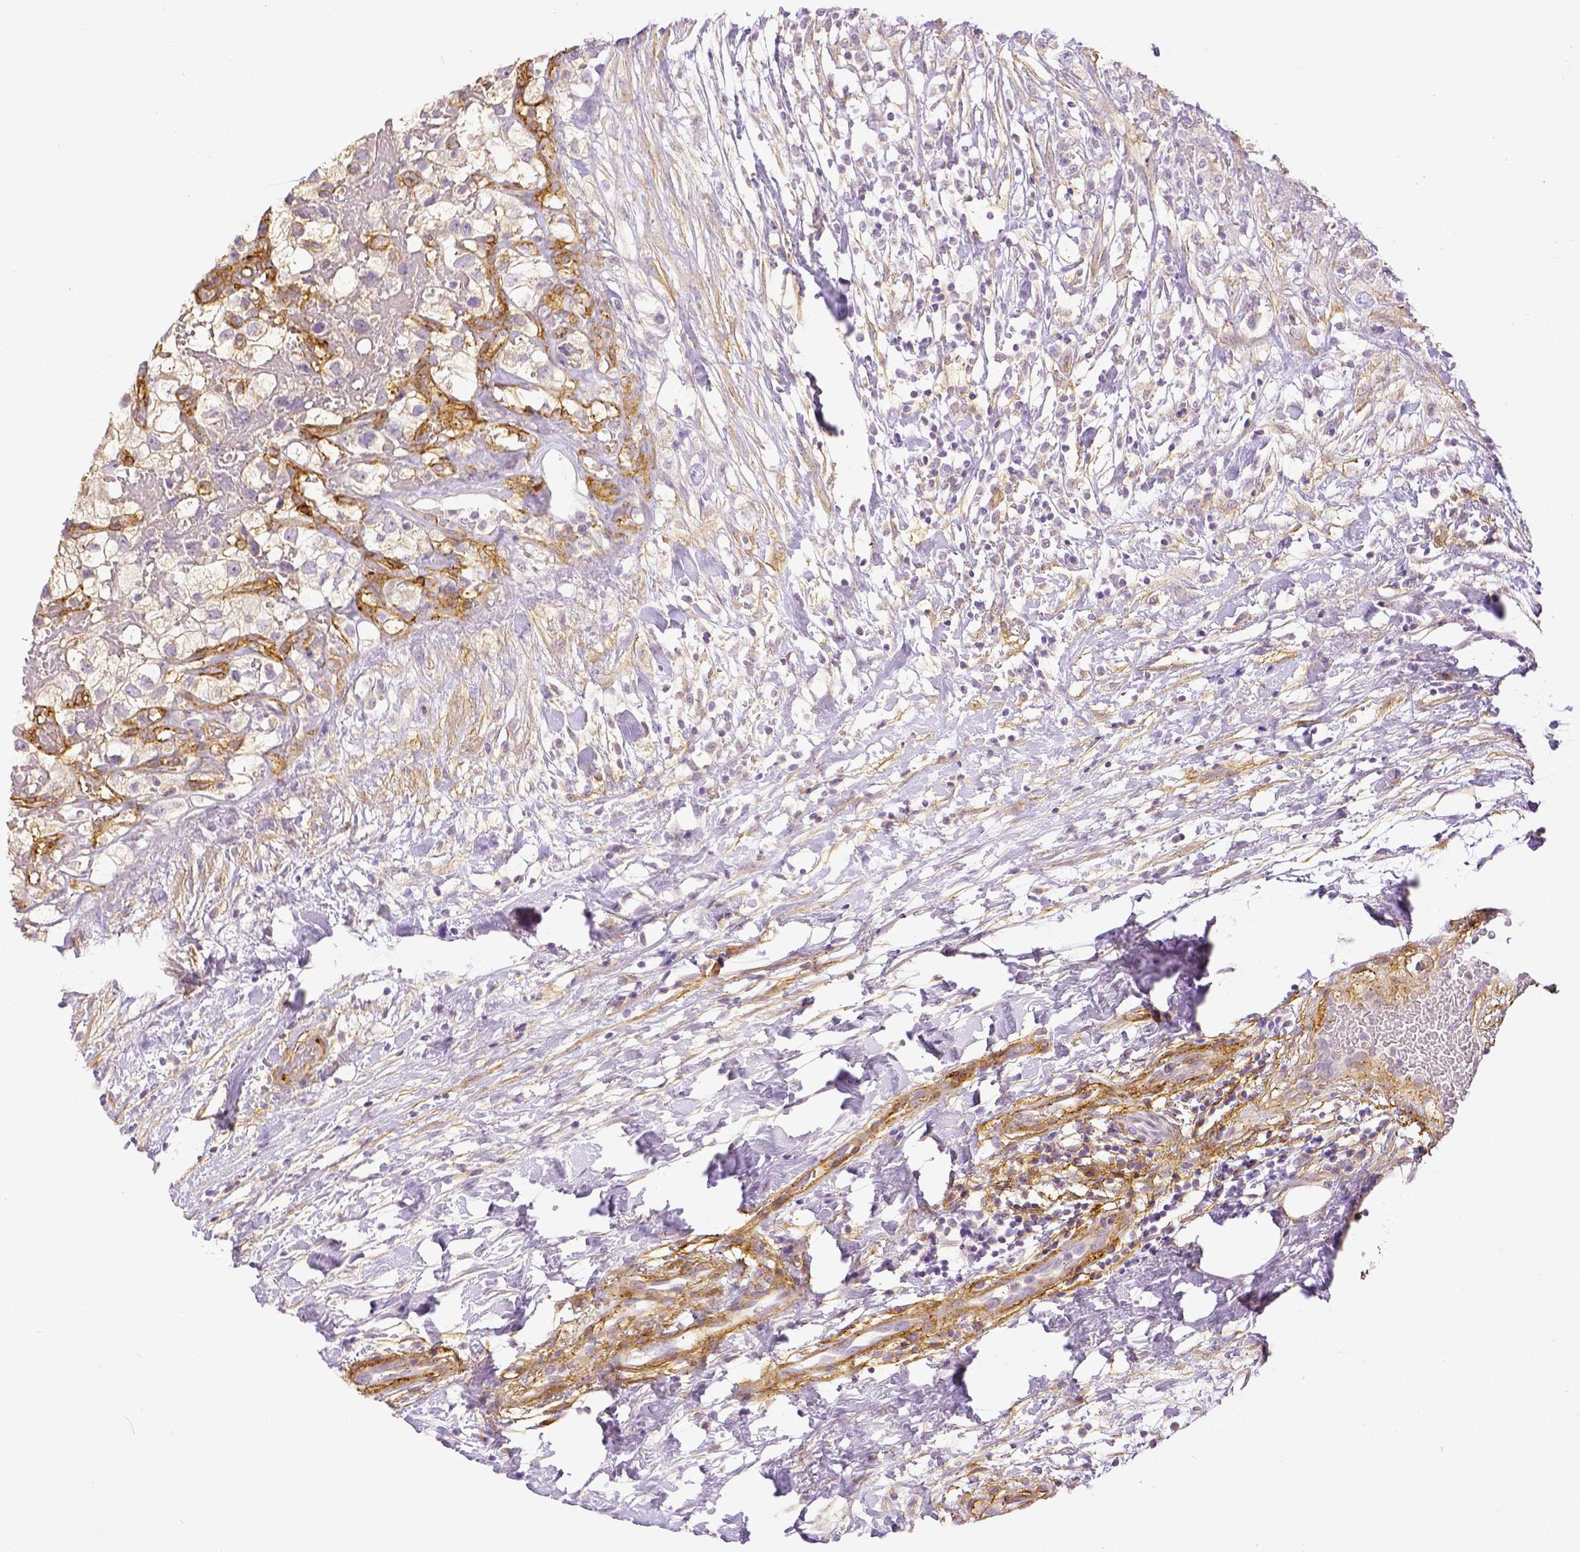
{"staining": {"intensity": "negative", "quantity": "none", "location": "none"}, "tissue": "renal cancer", "cell_type": "Tumor cells", "image_type": "cancer", "snomed": [{"axis": "morphology", "description": "Adenocarcinoma, NOS"}, {"axis": "topography", "description": "Kidney"}], "caption": "This is an IHC photomicrograph of renal cancer (adenocarcinoma). There is no positivity in tumor cells.", "gene": "THY1", "patient": {"sex": "male", "age": 59}}